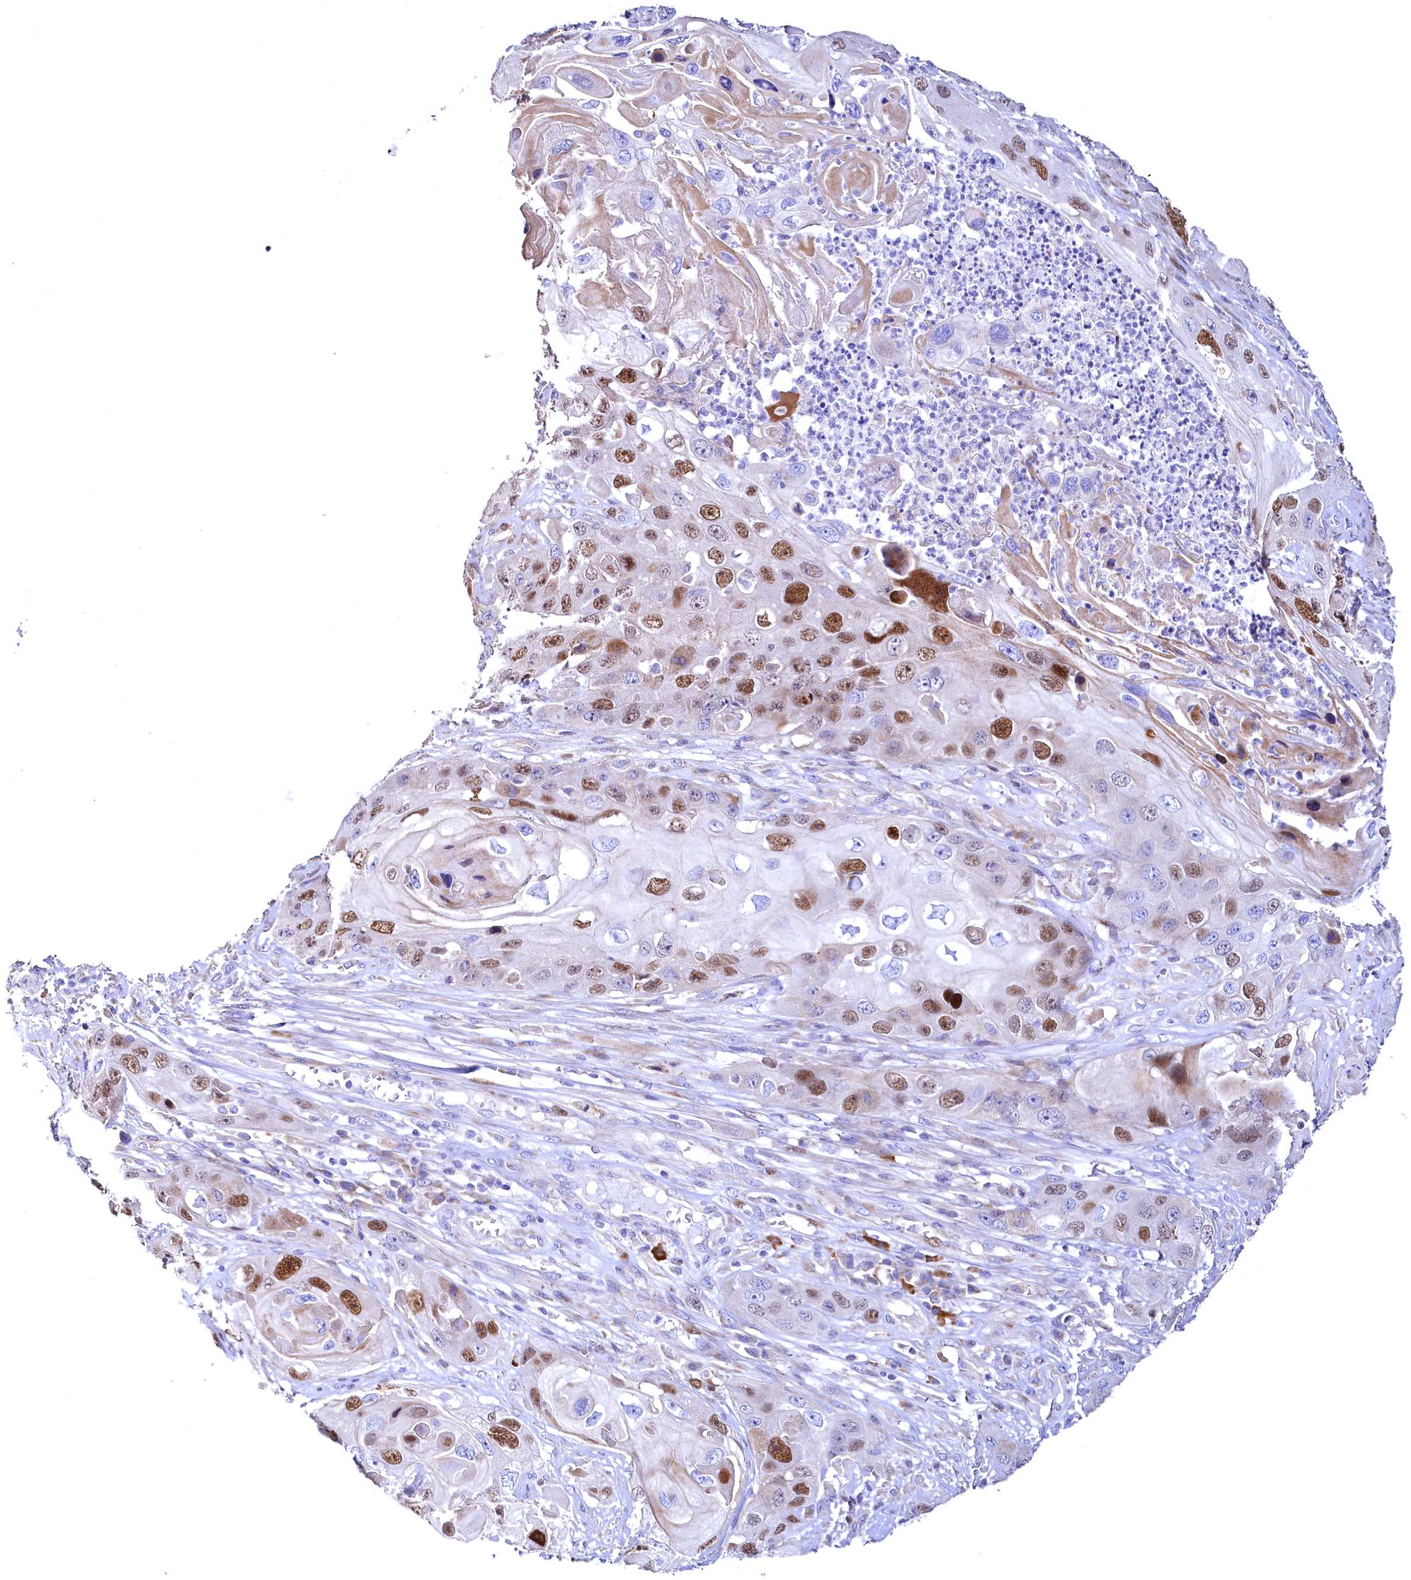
{"staining": {"intensity": "moderate", "quantity": "25%-75%", "location": "nuclear"}, "tissue": "skin cancer", "cell_type": "Tumor cells", "image_type": "cancer", "snomed": [{"axis": "morphology", "description": "Squamous cell carcinoma, NOS"}, {"axis": "topography", "description": "Skin"}], "caption": "The image reveals immunohistochemical staining of squamous cell carcinoma (skin). There is moderate nuclear expression is seen in about 25%-75% of tumor cells.", "gene": "WNT8A", "patient": {"sex": "male", "age": 55}}